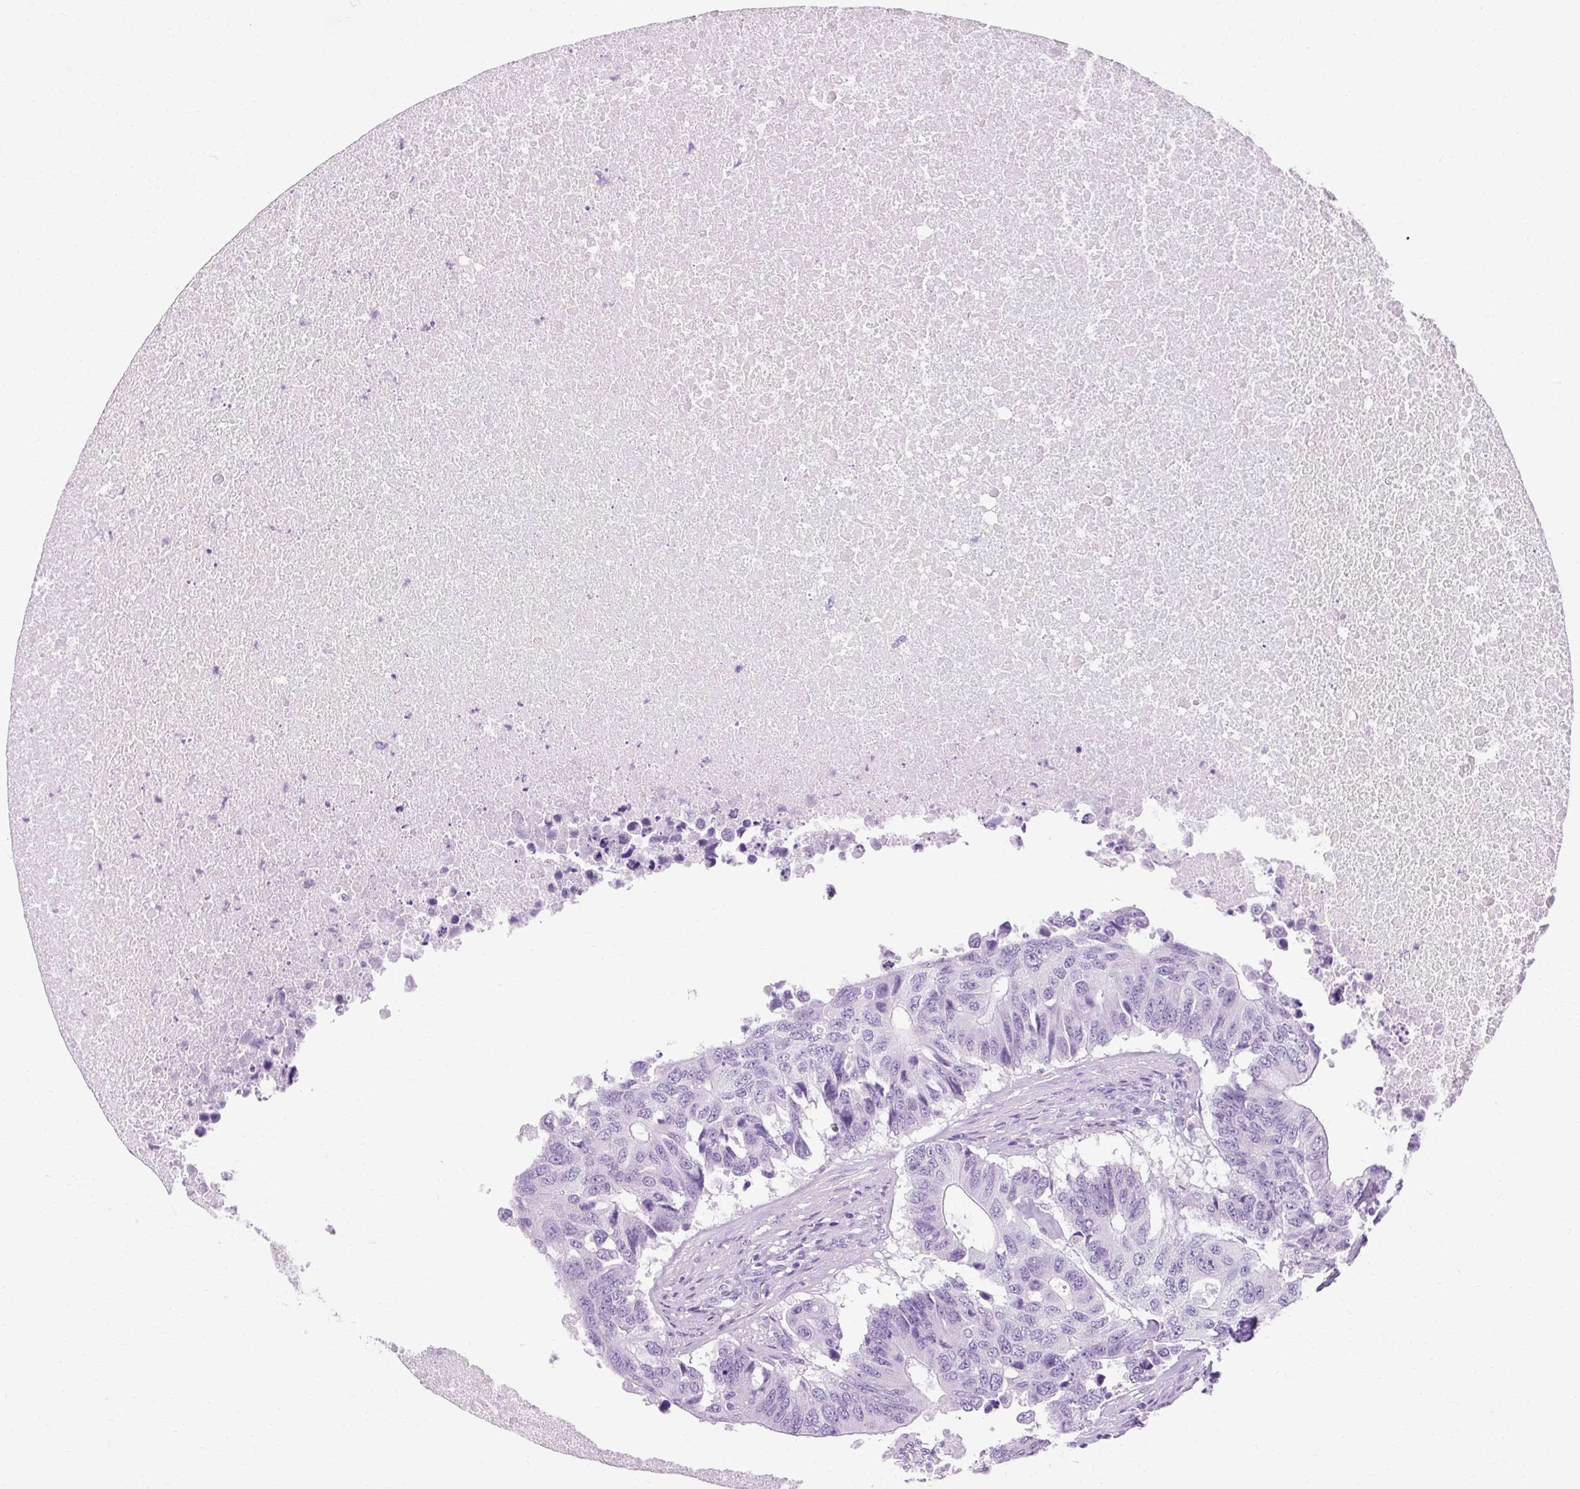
{"staining": {"intensity": "negative", "quantity": "none", "location": "none"}, "tissue": "colorectal cancer", "cell_type": "Tumor cells", "image_type": "cancer", "snomed": [{"axis": "morphology", "description": "Adenocarcinoma, NOS"}, {"axis": "topography", "description": "Colon"}], "caption": "The immunohistochemistry (IHC) histopathology image has no significant expression in tumor cells of adenocarcinoma (colorectal) tissue.", "gene": "B3GNT4", "patient": {"sex": "male", "age": 71}}